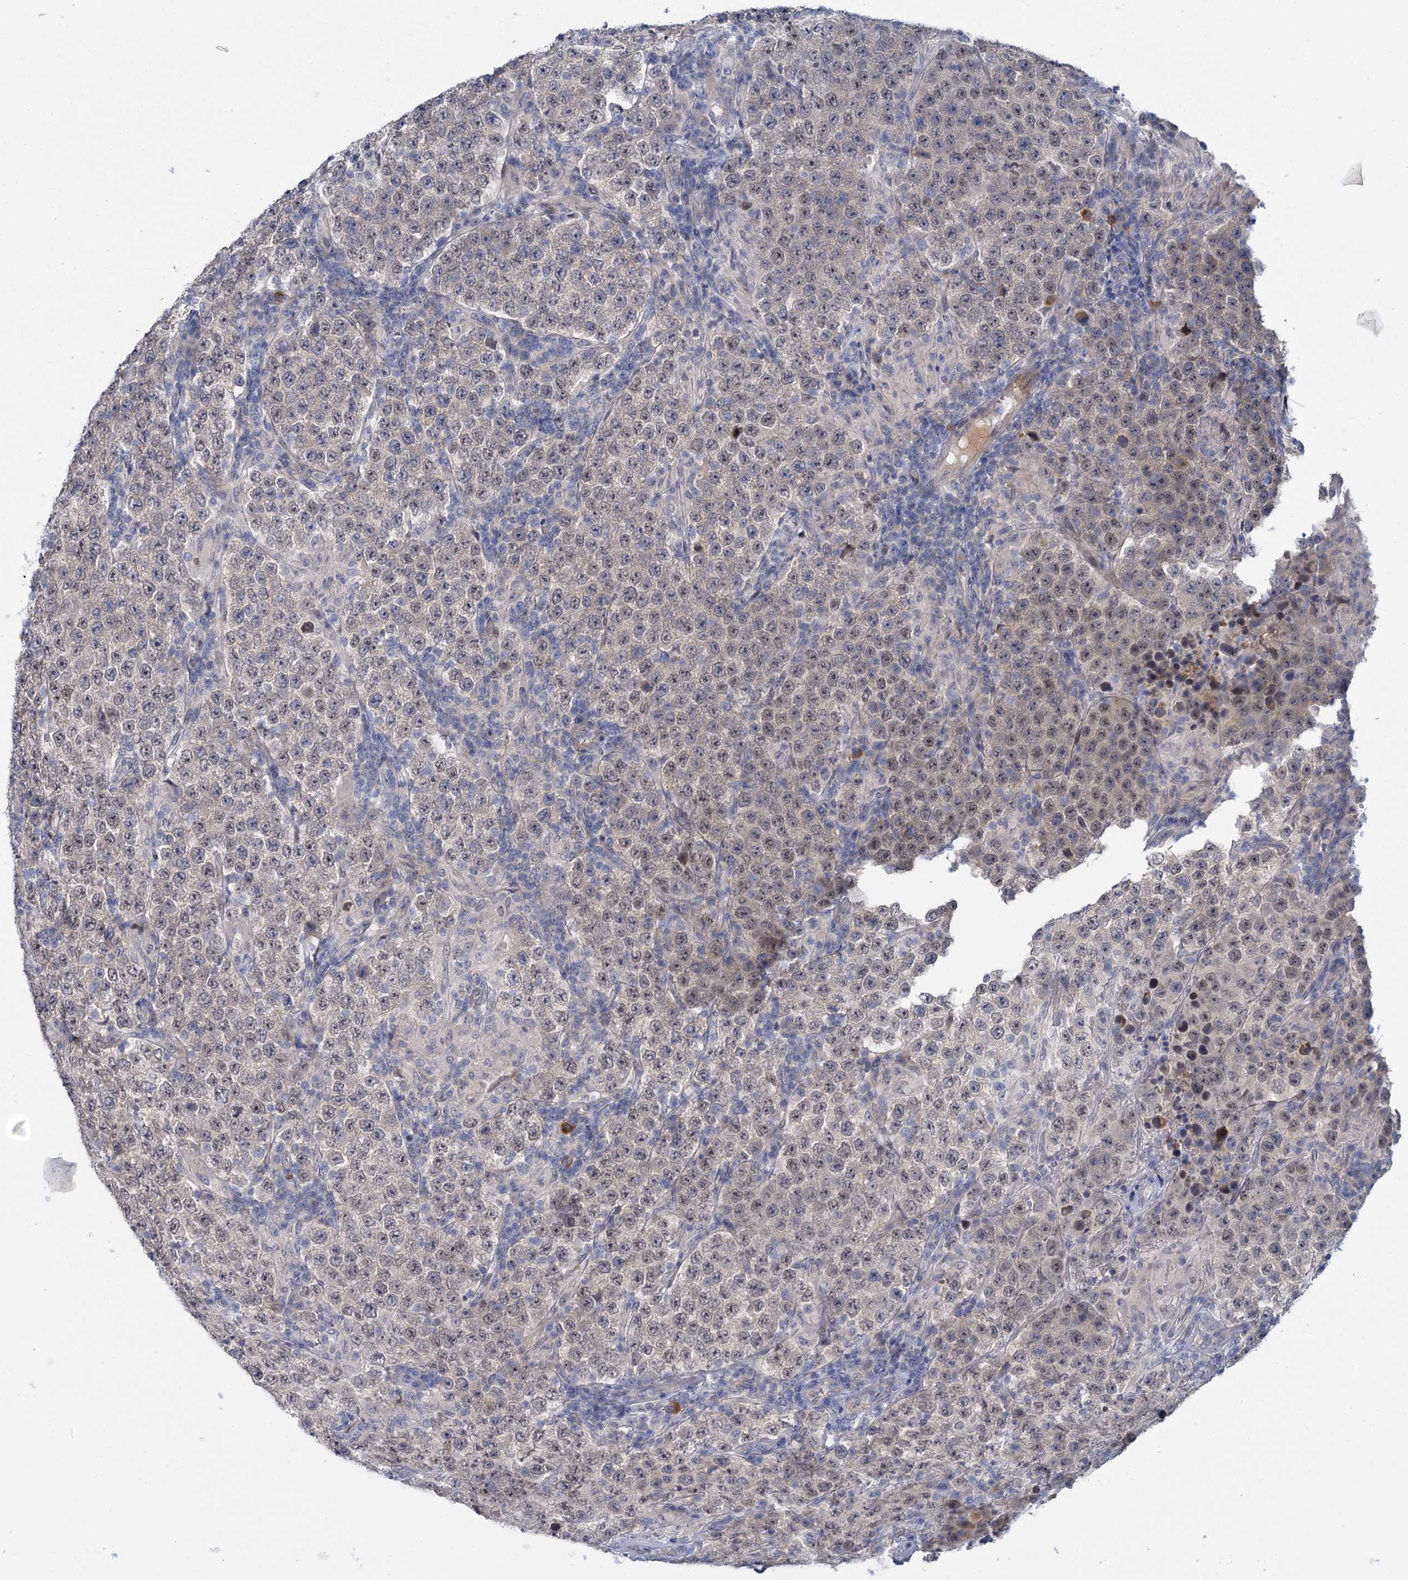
{"staining": {"intensity": "weak", "quantity": "25%-75%", "location": "nuclear"}, "tissue": "testis cancer", "cell_type": "Tumor cells", "image_type": "cancer", "snomed": [{"axis": "morphology", "description": "Normal tissue, NOS"}, {"axis": "morphology", "description": "Urothelial carcinoma, High grade"}, {"axis": "morphology", "description": "Seminoma, NOS"}, {"axis": "morphology", "description": "Carcinoma, Embryonal, NOS"}, {"axis": "topography", "description": "Urinary bladder"}, {"axis": "topography", "description": "Testis"}], "caption": "Testis cancer (seminoma) stained with a brown dye exhibits weak nuclear positive staining in approximately 25%-75% of tumor cells.", "gene": "ACRBP", "patient": {"sex": "male", "age": 41}}